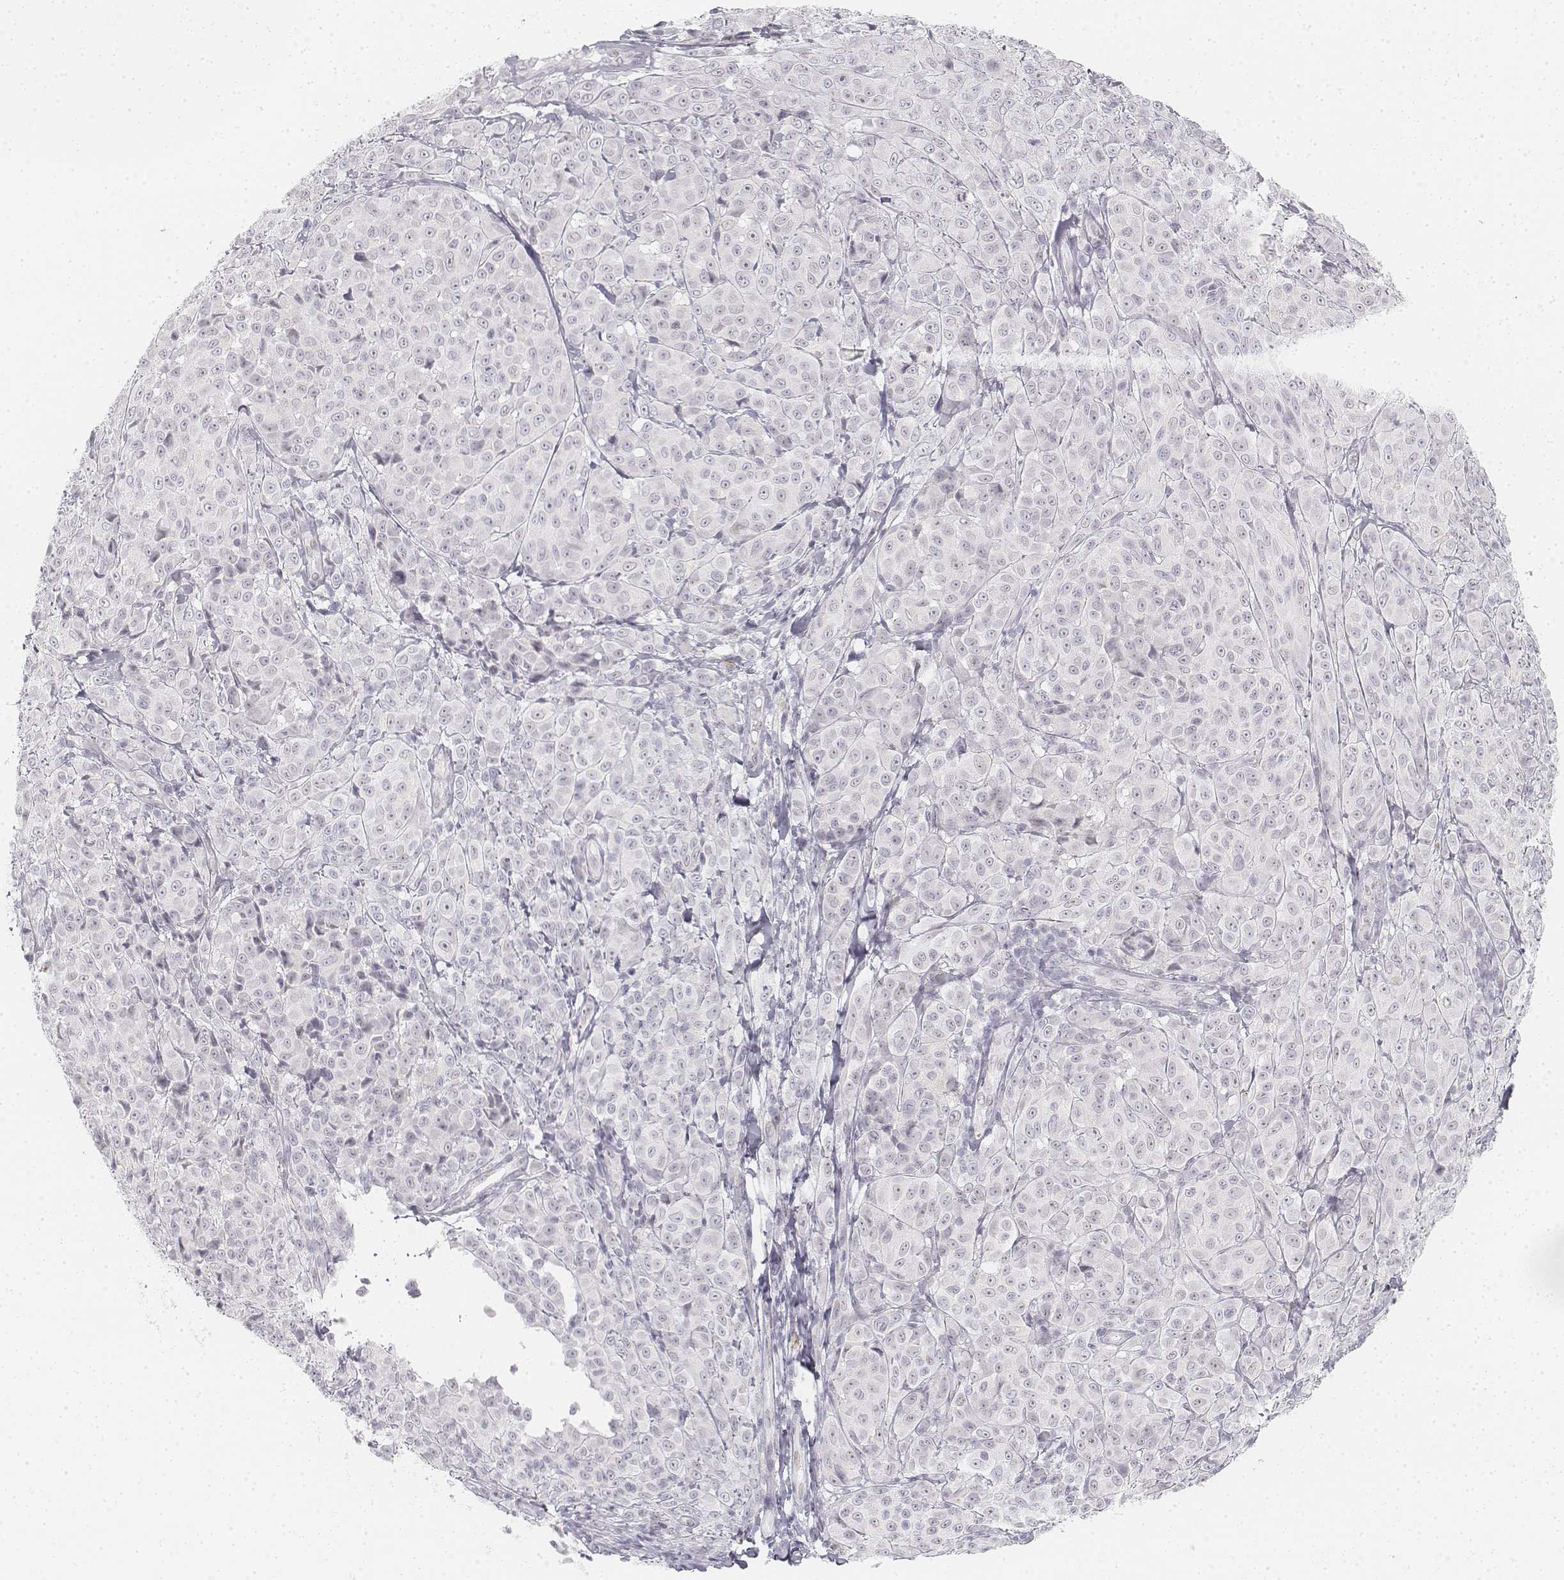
{"staining": {"intensity": "negative", "quantity": "none", "location": "none"}, "tissue": "melanoma", "cell_type": "Tumor cells", "image_type": "cancer", "snomed": [{"axis": "morphology", "description": "Malignant melanoma, NOS"}, {"axis": "topography", "description": "Skin"}], "caption": "High magnification brightfield microscopy of melanoma stained with DAB (3,3'-diaminobenzidine) (brown) and counterstained with hematoxylin (blue): tumor cells show no significant expression.", "gene": "KRTAP2-1", "patient": {"sex": "male", "age": 89}}